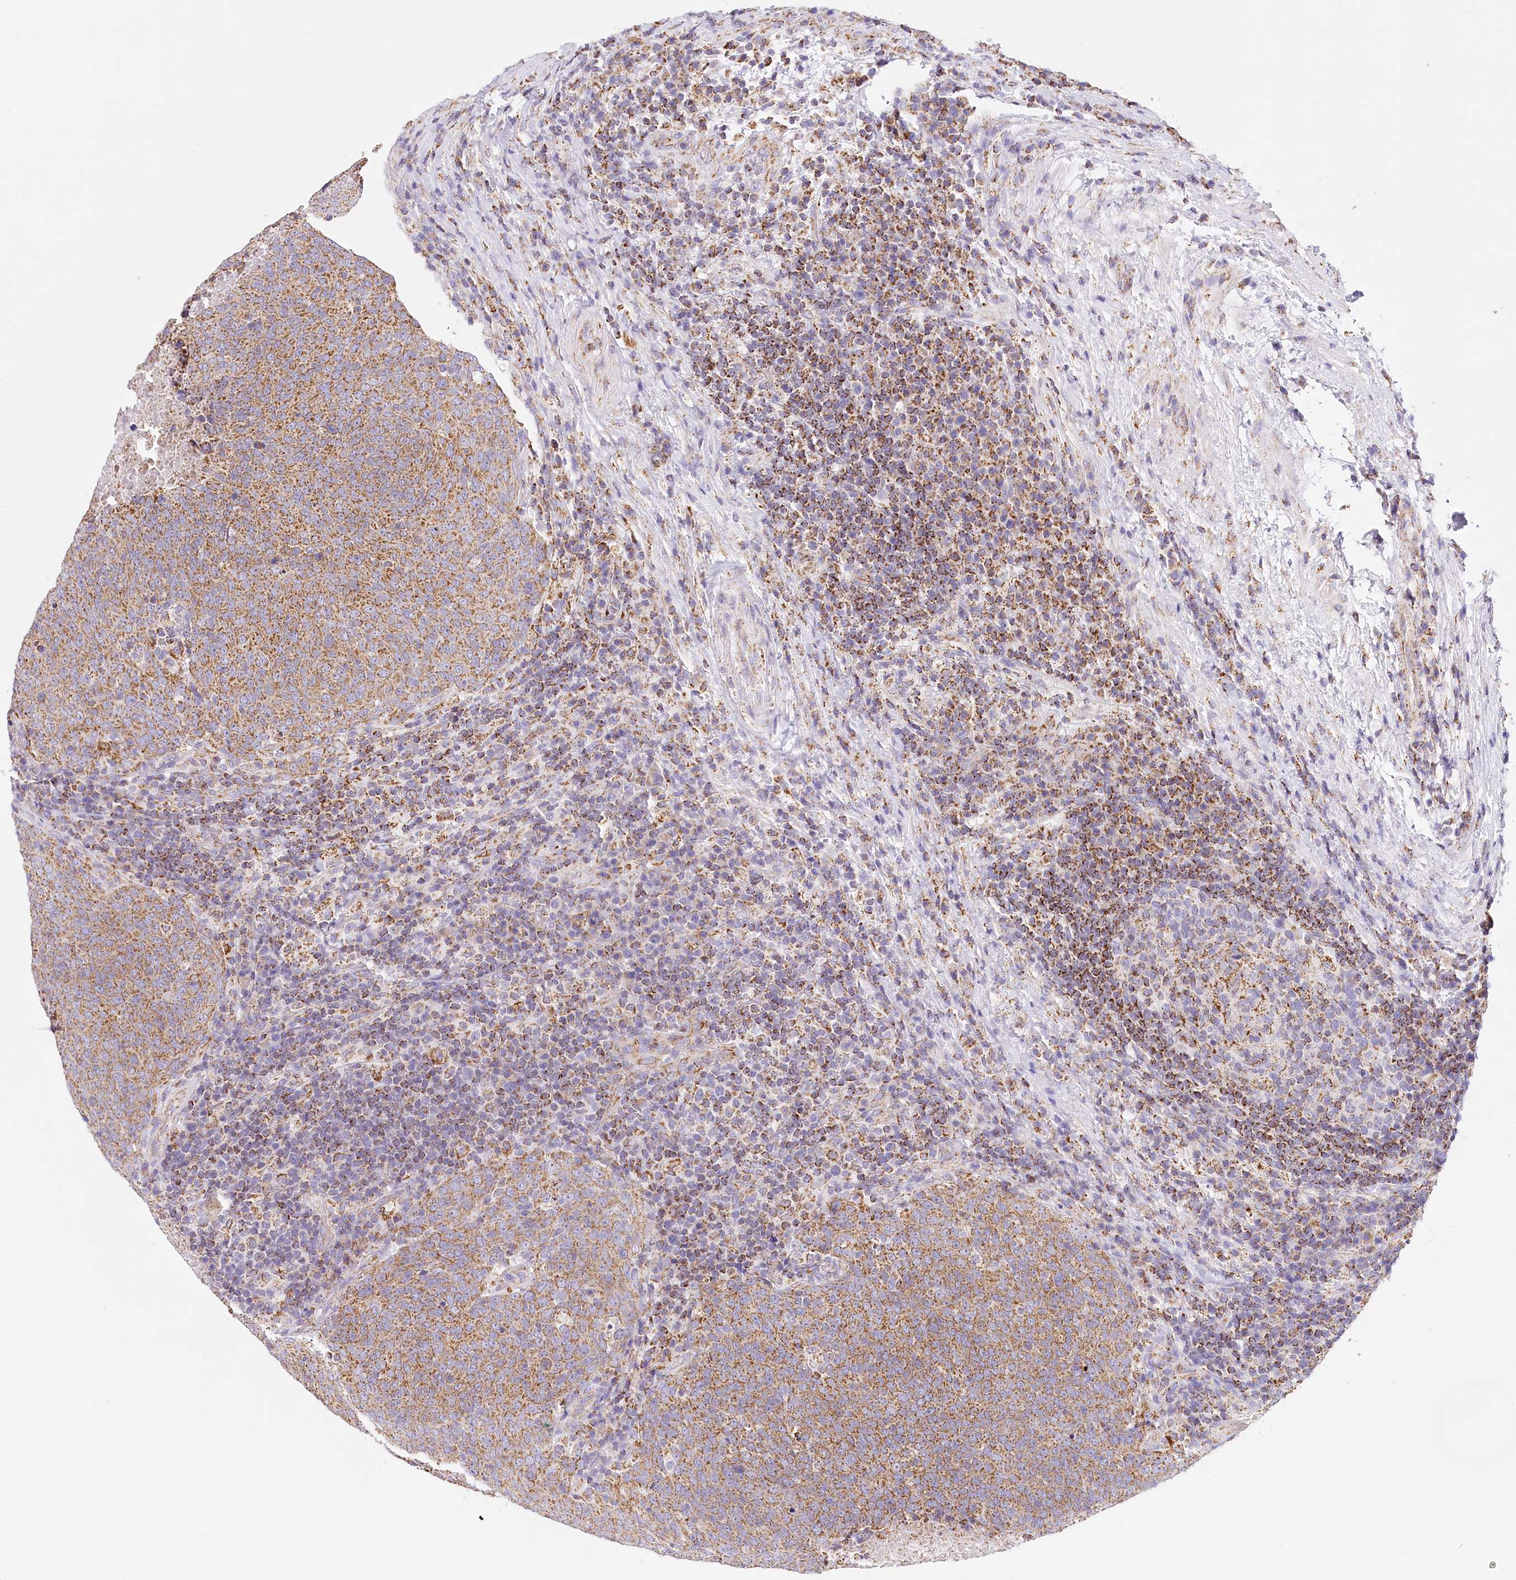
{"staining": {"intensity": "moderate", "quantity": ">75%", "location": "cytoplasmic/membranous"}, "tissue": "head and neck cancer", "cell_type": "Tumor cells", "image_type": "cancer", "snomed": [{"axis": "morphology", "description": "Squamous cell carcinoma, NOS"}, {"axis": "morphology", "description": "Squamous cell carcinoma, metastatic, NOS"}, {"axis": "topography", "description": "Lymph node"}, {"axis": "topography", "description": "Head-Neck"}], "caption": "Approximately >75% of tumor cells in human metastatic squamous cell carcinoma (head and neck) show moderate cytoplasmic/membranous protein staining as visualized by brown immunohistochemical staining.", "gene": "LSS", "patient": {"sex": "male", "age": 62}}